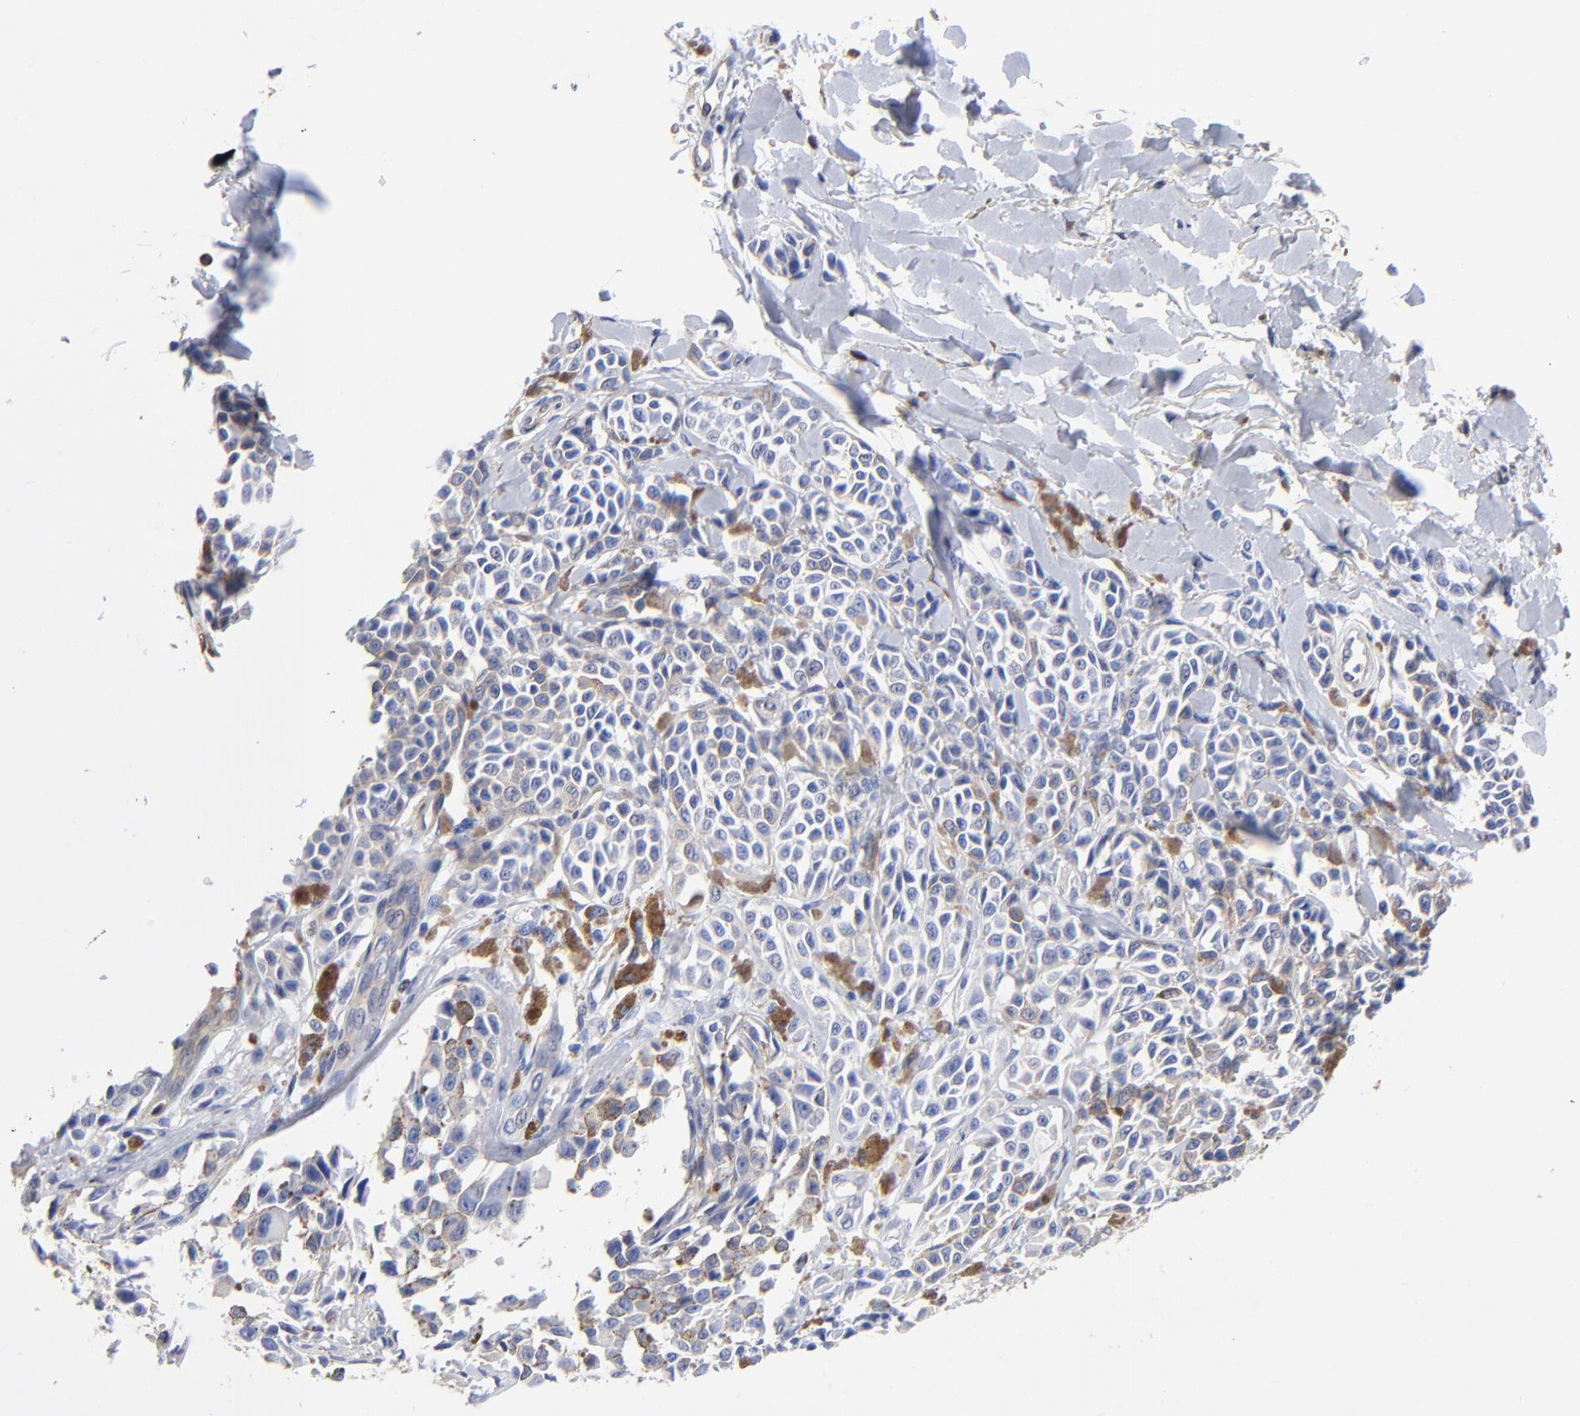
{"staining": {"intensity": "negative", "quantity": "none", "location": "none"}, "tissue": "melanoma", "cell_type": "Tumor cells", "image_type": "cancer", "snomed": [{"axis": "morphology", "description": "Malignant melanoma, NOS"}, {"axis": "topography", "description": "Skin"}], "caption": "IHC photomicrograph of neoplastic tissue: malignant melanoma stained with DAB reveals no significant protein staining in tumor cells.", "gene": "TAGLN2", "patient": {"sex": "female", "age": 38}}